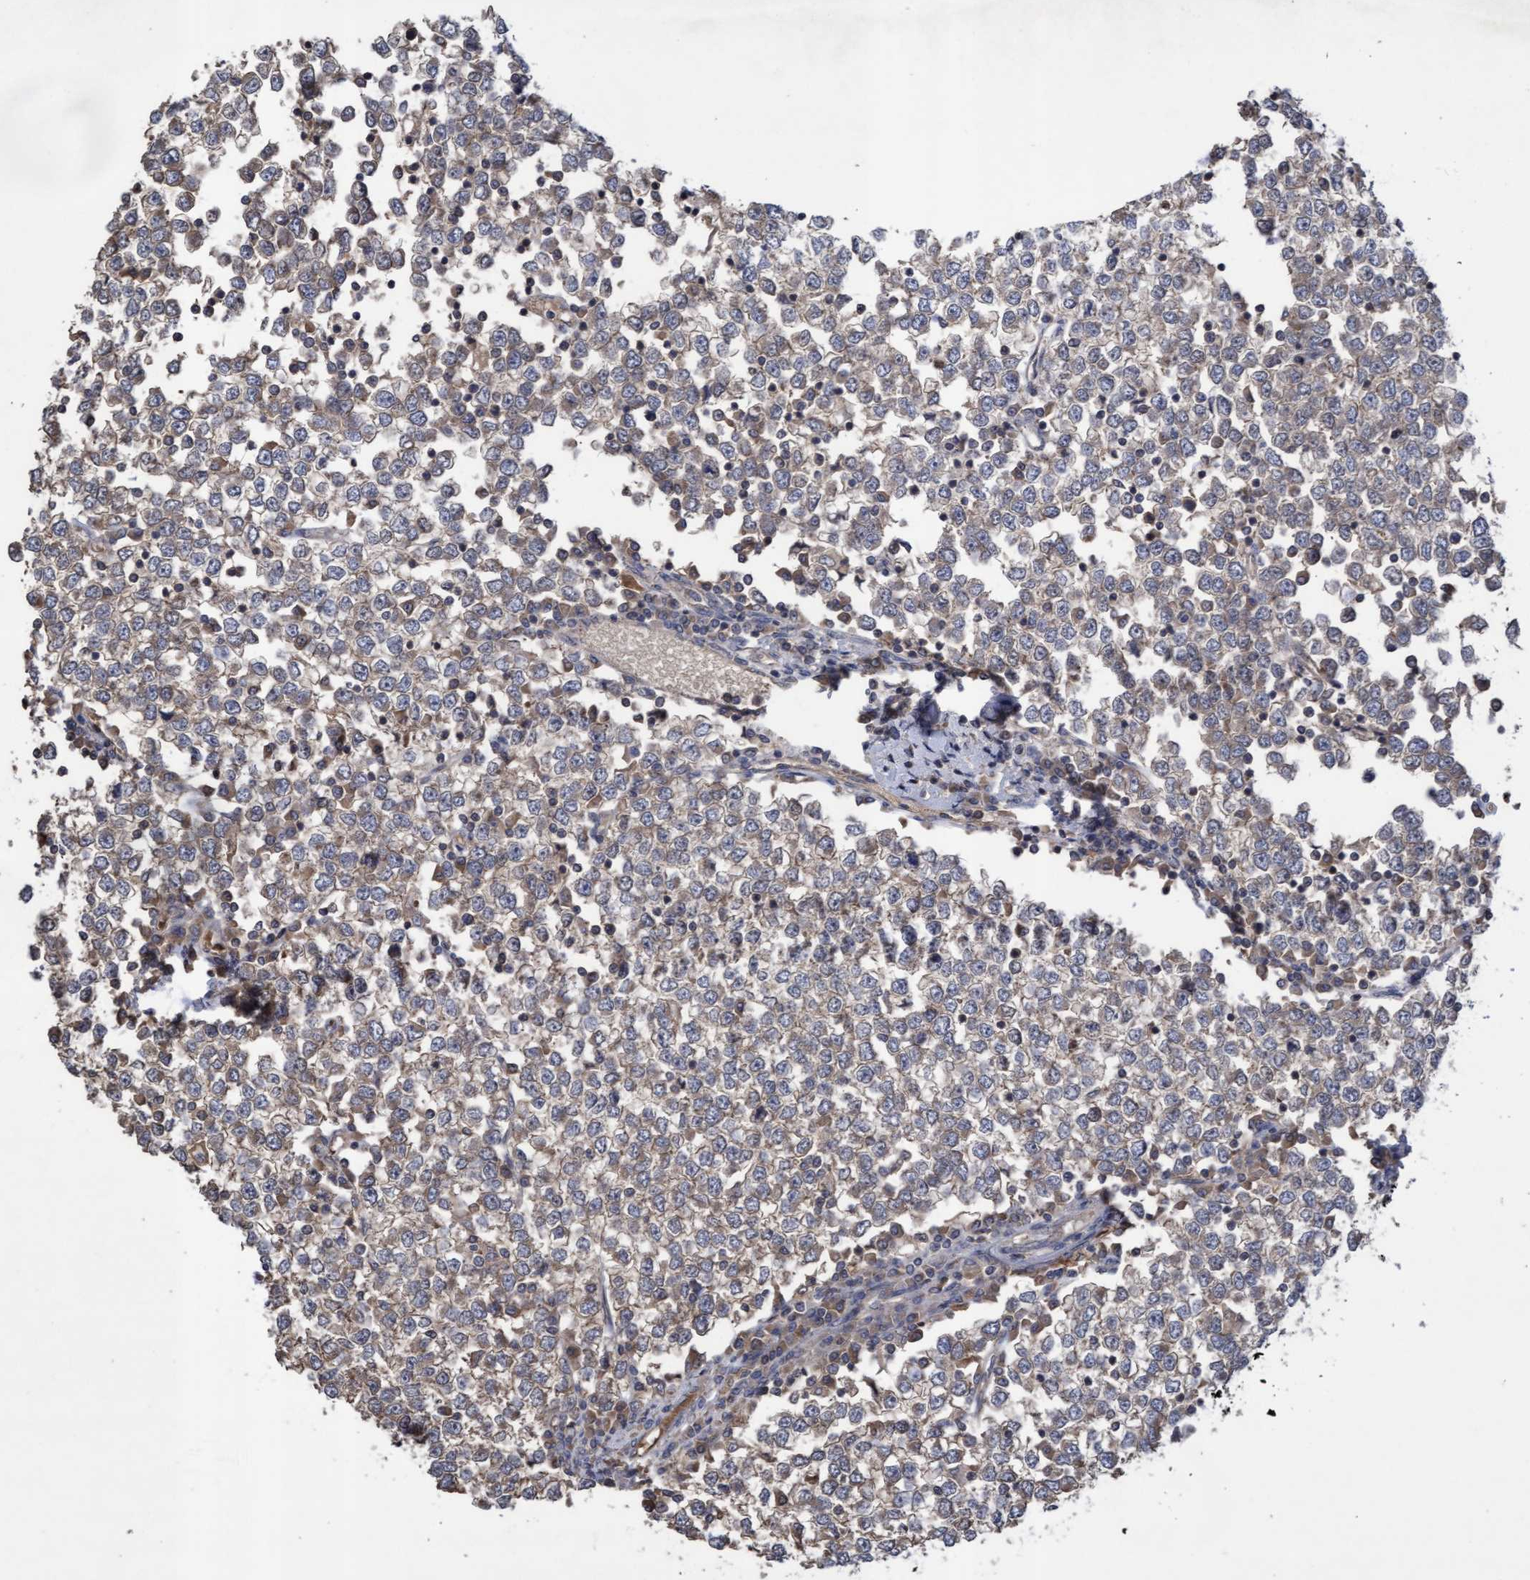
{"staining": {"intensity": "weak", "quantity": "25%-75%", "location": "cytoplasmic/membranous"}, "tissue": "testis cancer", "cell_type": "Tumor cells", "image_type": "cancer", "snomed": [{"axis": "morphology", "description": "Seminoma, NOS"}, {"axis": "topography", "description": "Testis"}], "caption": "Seminoma (testis) was stained to show a protein in brown. There is low levels of weak cytoplasmic/membranous positivity in approximately 25%-75% of tumor cells.", "gene": "COBL", "patient": {"sex": "male", "age": 65}}